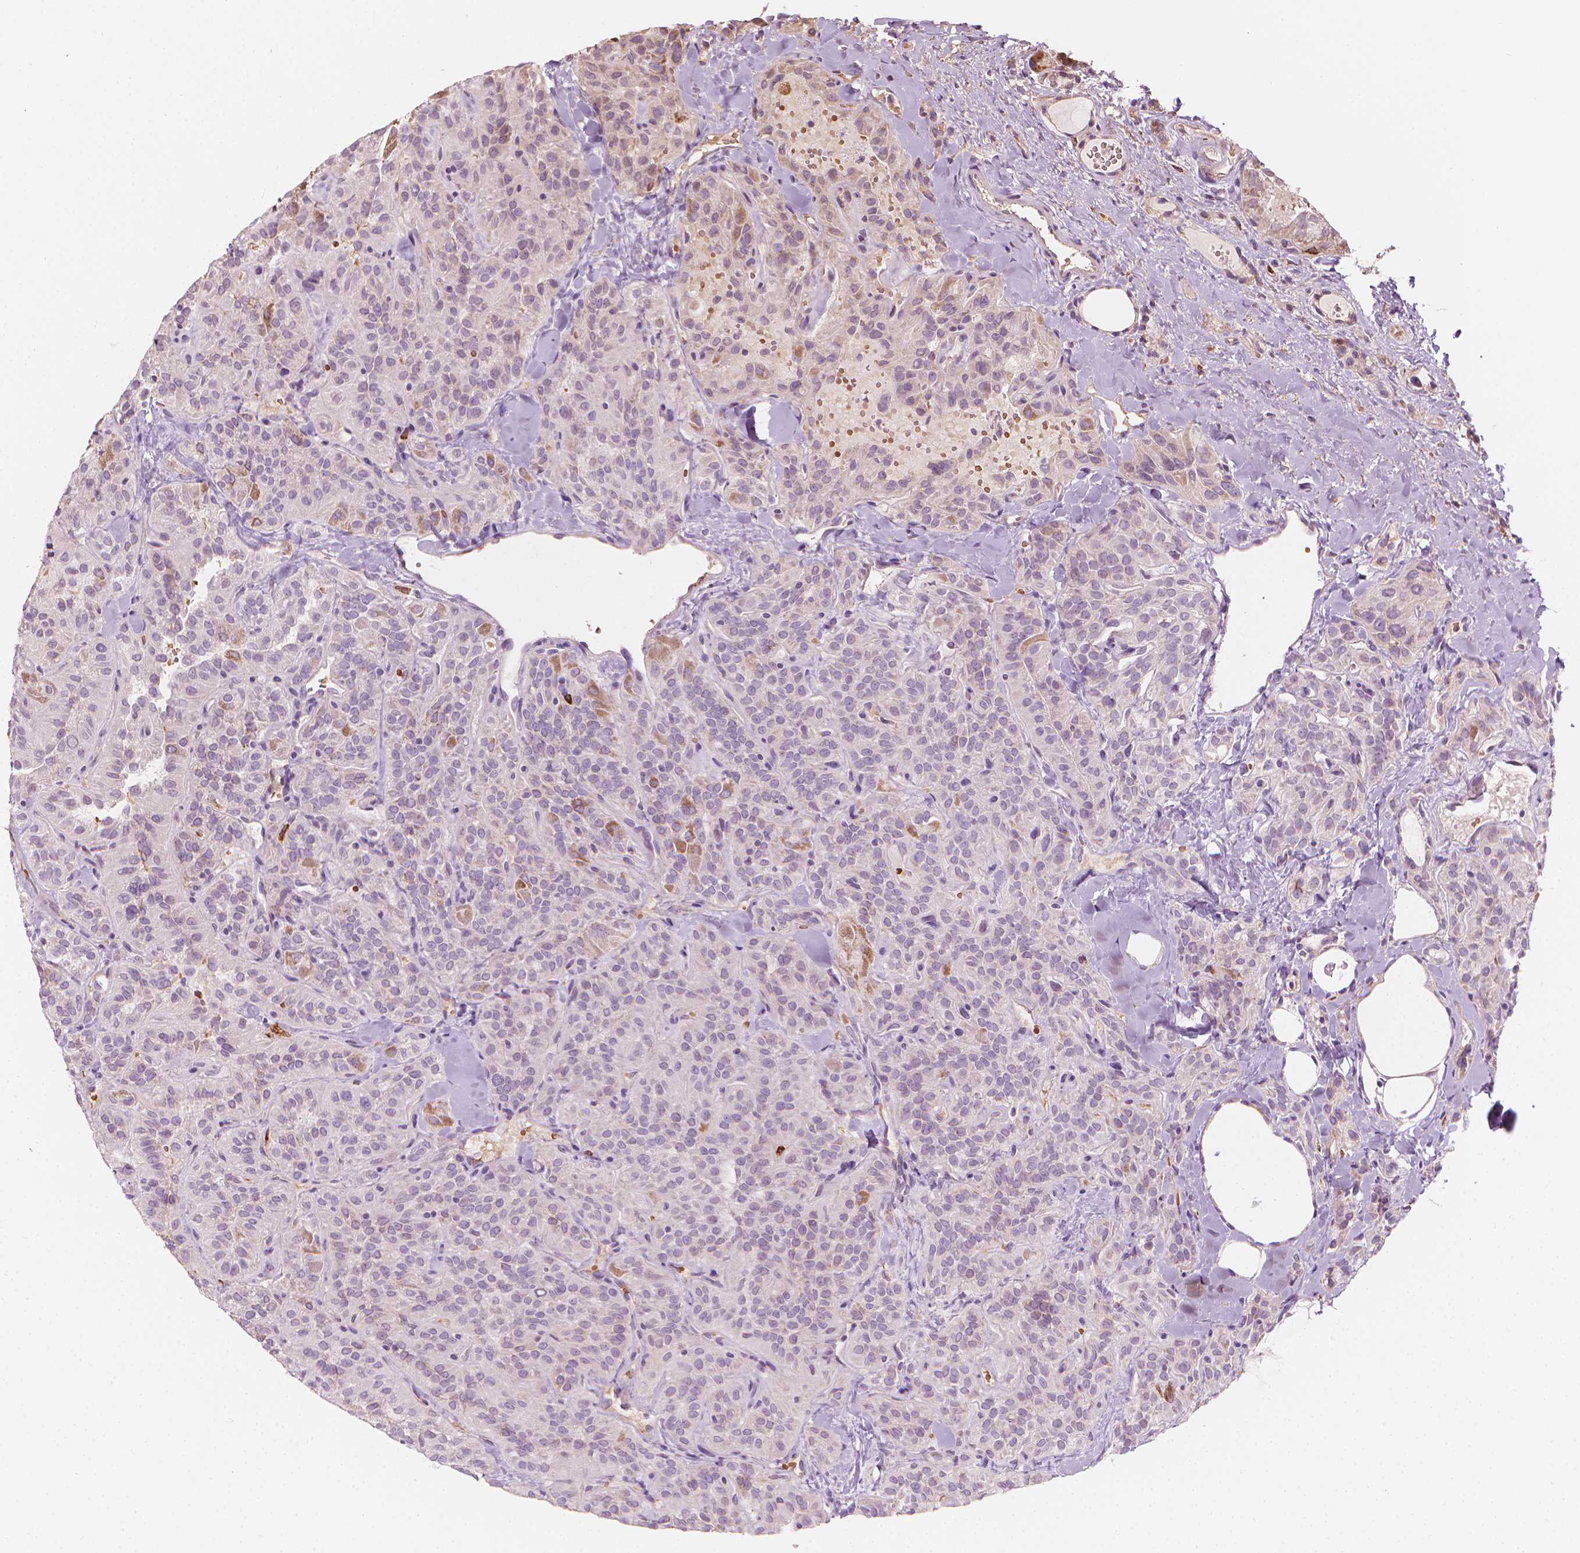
{"staining": {"intensity": "negative", "quantity": "none", "location": "none"}, "tissue": "thyroid cancer", "cell_type": "Tumor cells", "image_type": "cancer", "snomed": [{"axis": "morphology", "description": "Papillary adenocarcinoma, NOS"}, {"axis": "topography", "description": "Thyroid gland"}], "caption": "Tumor cells show no significant protein staining in thyroid papillary adenocarcinoma. (Brightfield microscopy of DAB IHC at high magnification).", "gene": "CES1", "patient": {"sex": "female", "age": 45}}